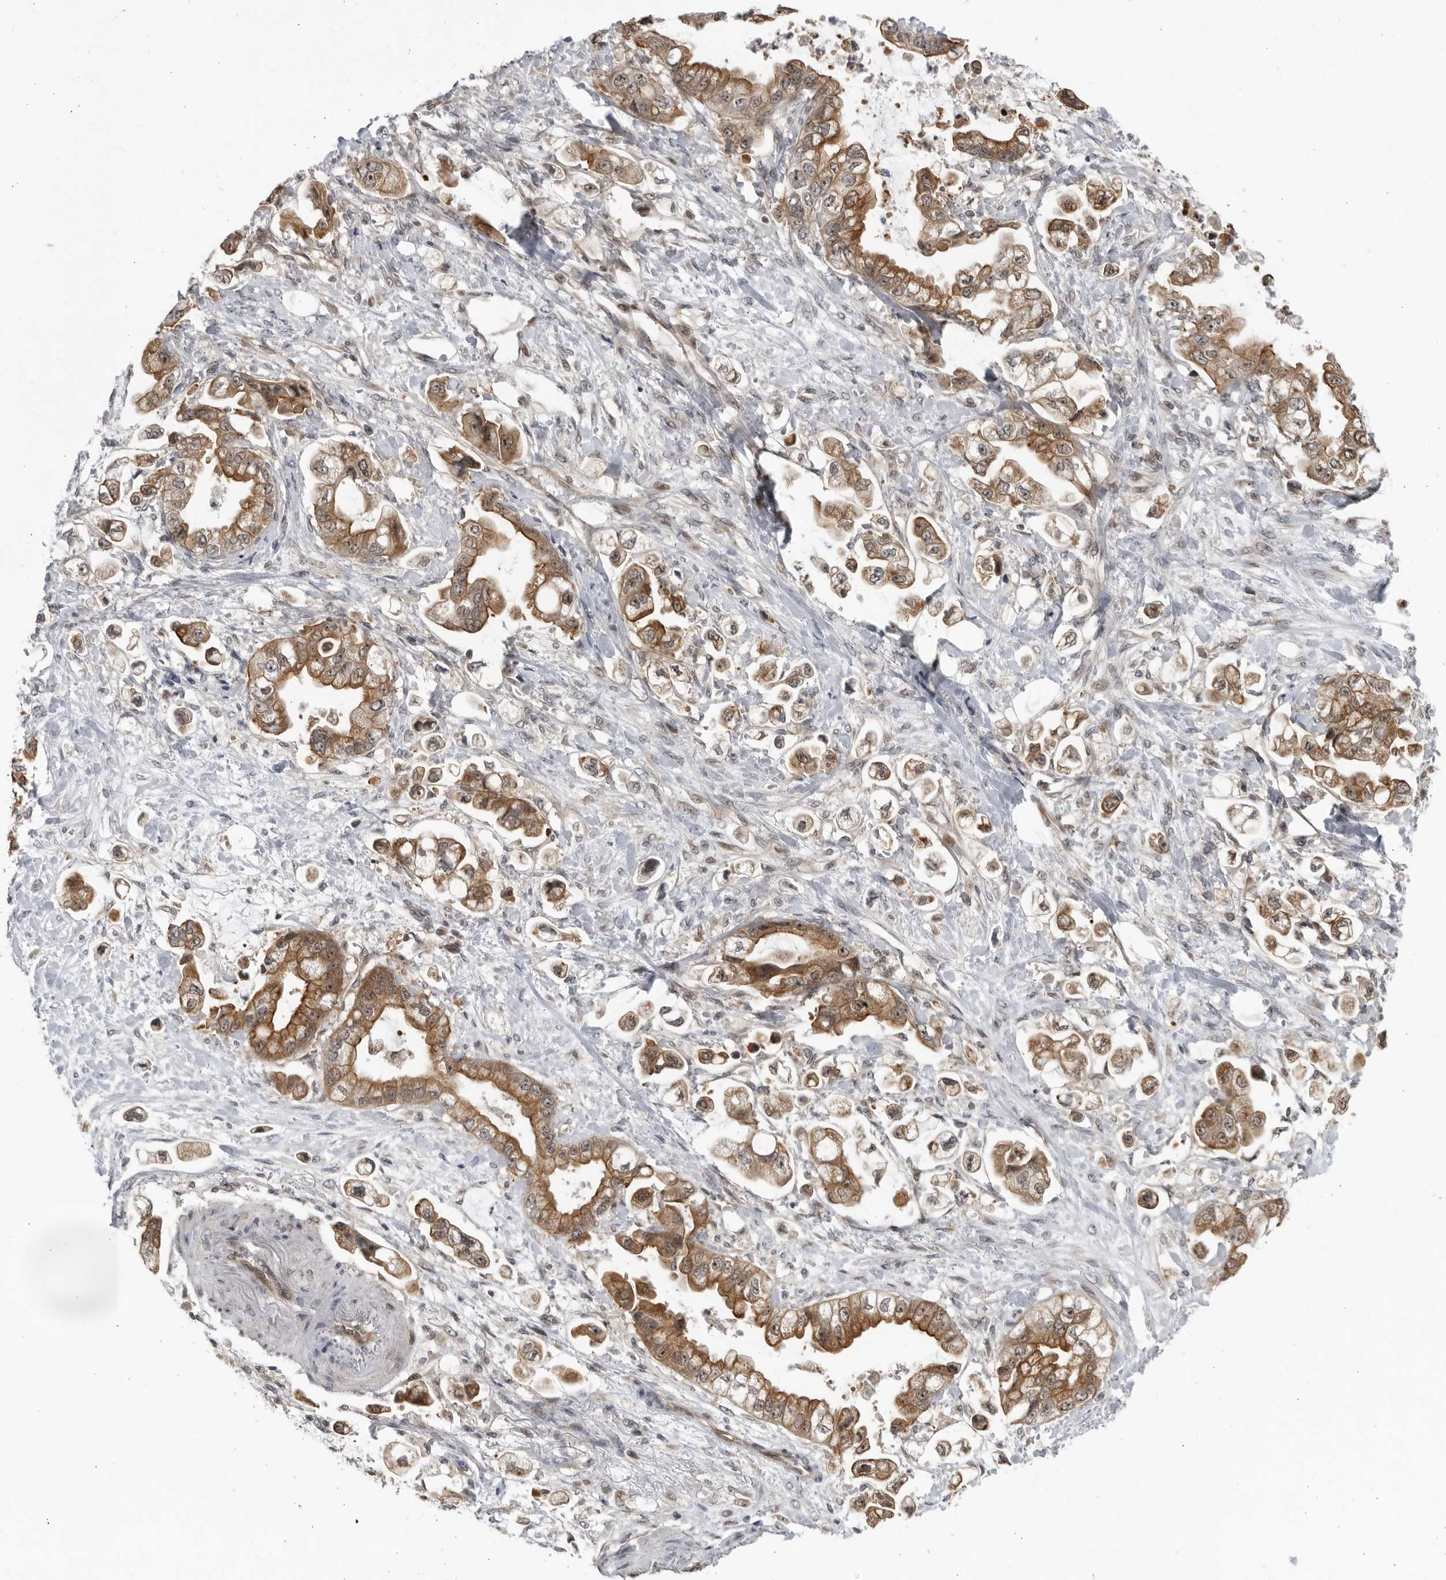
{"staining": {"intensity": "moderate", "quantity": ">75%", "location": "cytoplasmic/membranous,nuclear"}, "tissue": "stomach cancer", "cell_type": "Tumor cells", "image_type": "cancer", "snomed": [{"axis": "morphology", "description": "Adenocarcinoma, NOS"}, {"axis": "topography", "description": "Stomach"}], "caption": "Immunohistochemical staining of human stomach cancer exhibits medium levels of moderate cytoplasmic/membranous and nuclear staining in approximately >75% of tumor cells.", "gene": "ITGB3BP", "patient": {"sex": "male", "age": 62}}